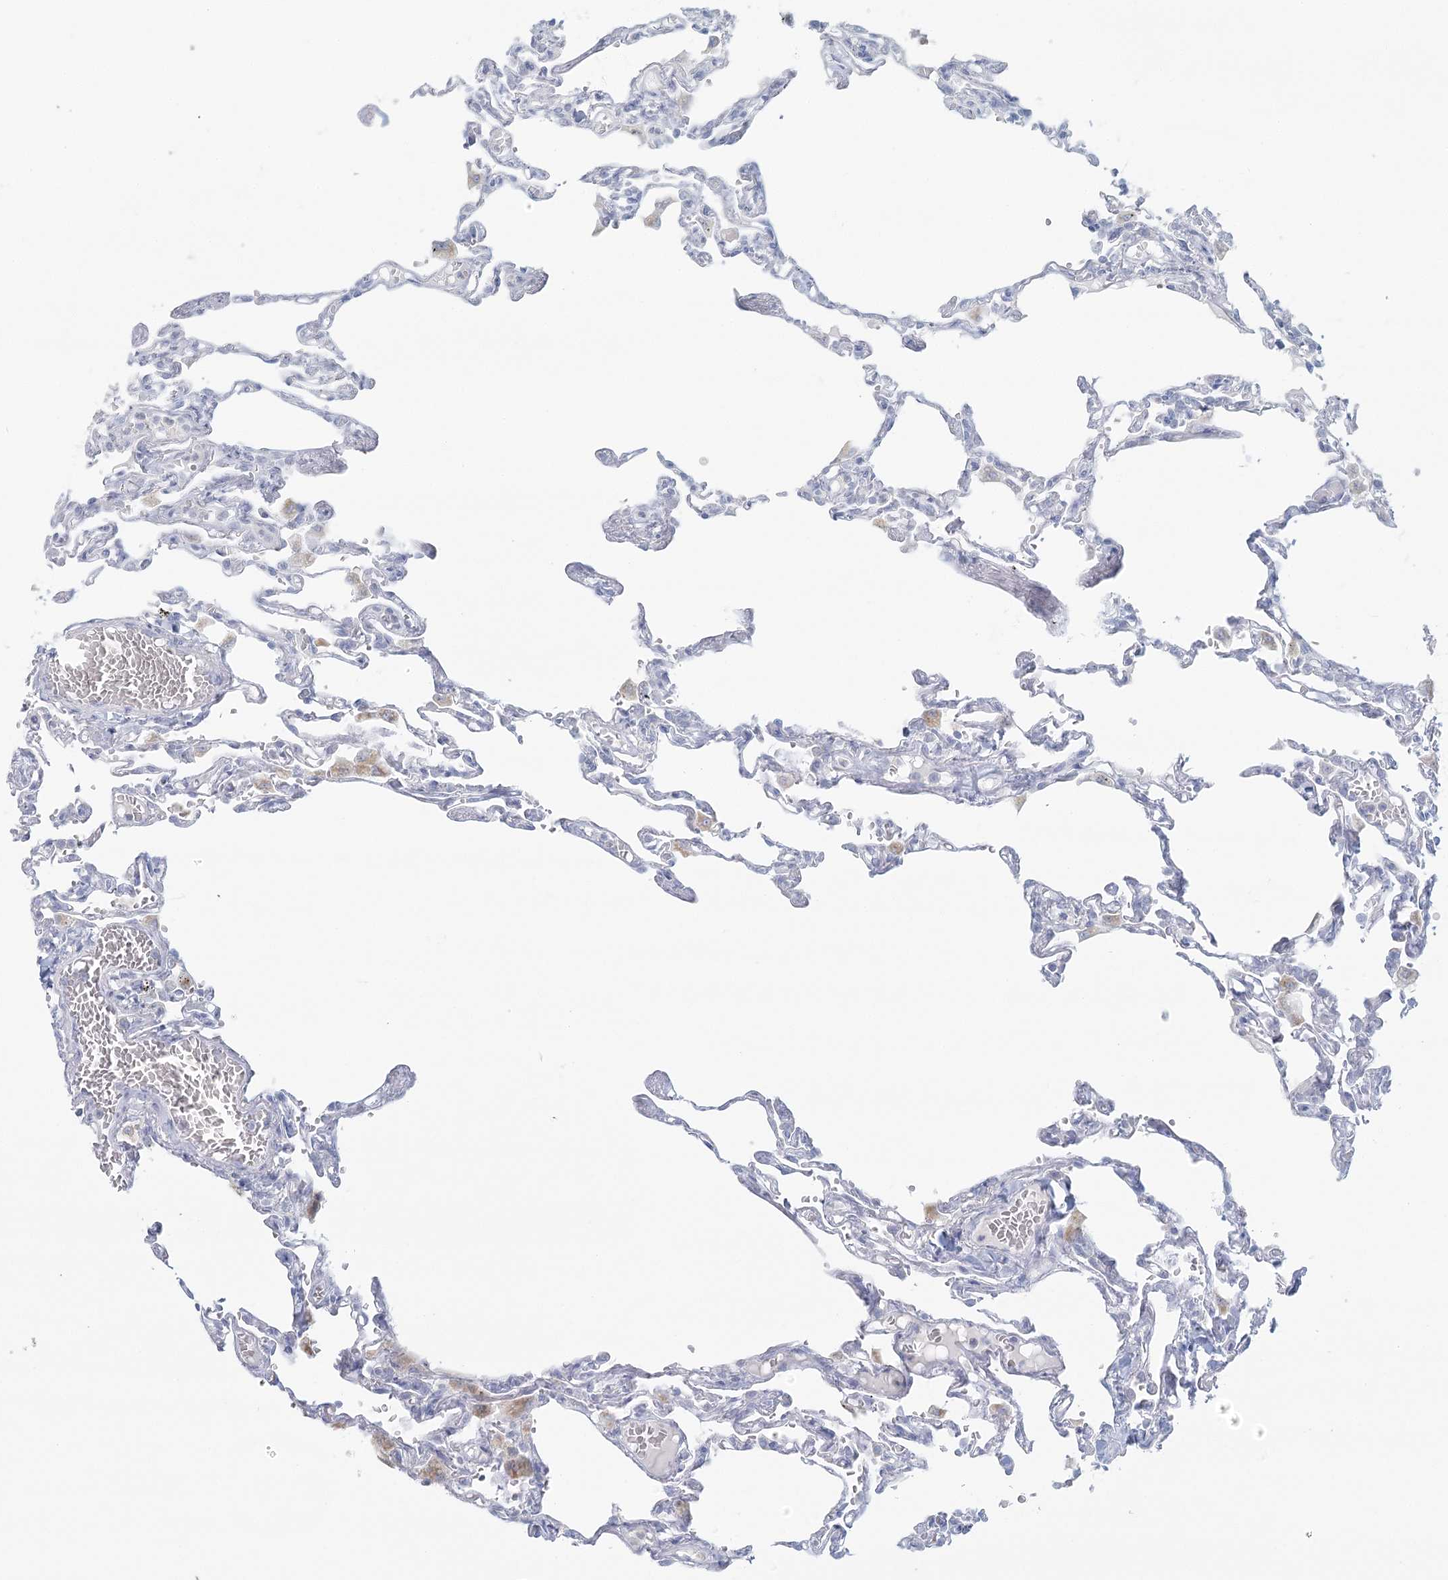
{"staining": {"intensity": "negative", "quantity": "none", "location": "none"}, "tissue": "lung", "cell_type": "Alveolar cells", "image_type": "normal", "snomed": [{"axis": "morphology", "description": "Normal tissue, NOS"}, {"axis": "topography", "description": "Lung"}], "caption": "Immunohistochemical staining of unremarkable lung exhibits no significant expression in alveolar cells. The staining is performed using DAB brown chromogen with nuclei counter-stained in using hematoxylin.", "gene": "BPHL", "patient": {"sex": "male", "age": 21}}